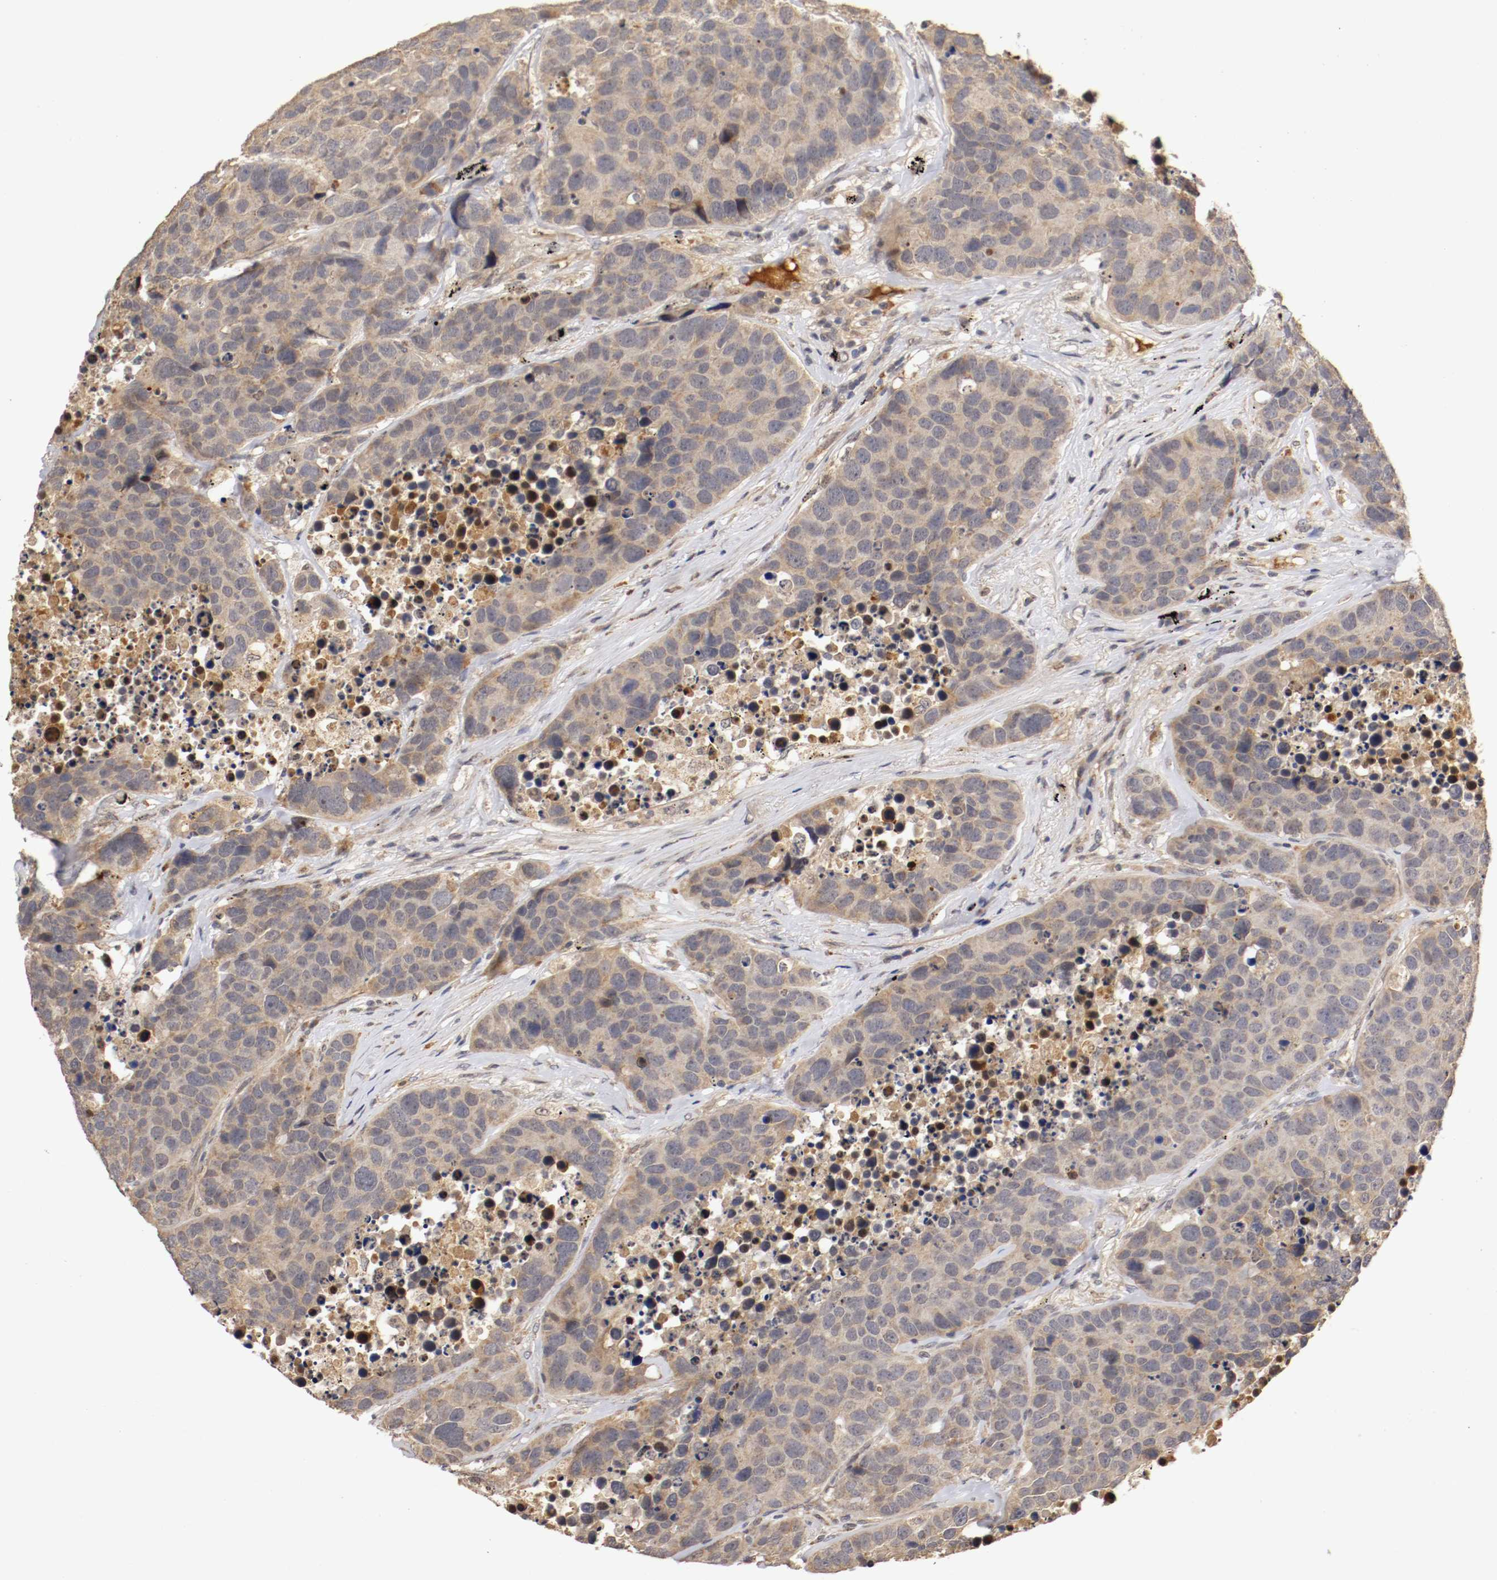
{"staining": {"intensity": "weak", "quantity": ">75%", "location": "cytoplasmic/membranous"}, "tissue": "carcinoid", "cell_type": "Tumor cells", "image_type": "cancer", "snomed": [{"axis": "morphology", "description": "Carcinoid, malignant, NOS"}, {"axis": "topography", "description": "Lung"}], "caption": "This micrograph reveals carcinoid stained with immunohistochemistry to label a protein in brown. The cytoplasmic/membranous of tumor cells show weak positivity for the protein. Nuclei are counter-stained blue.", "gene": "TNFRSF1B", "patient": {"sex": "male", "age": 60}}